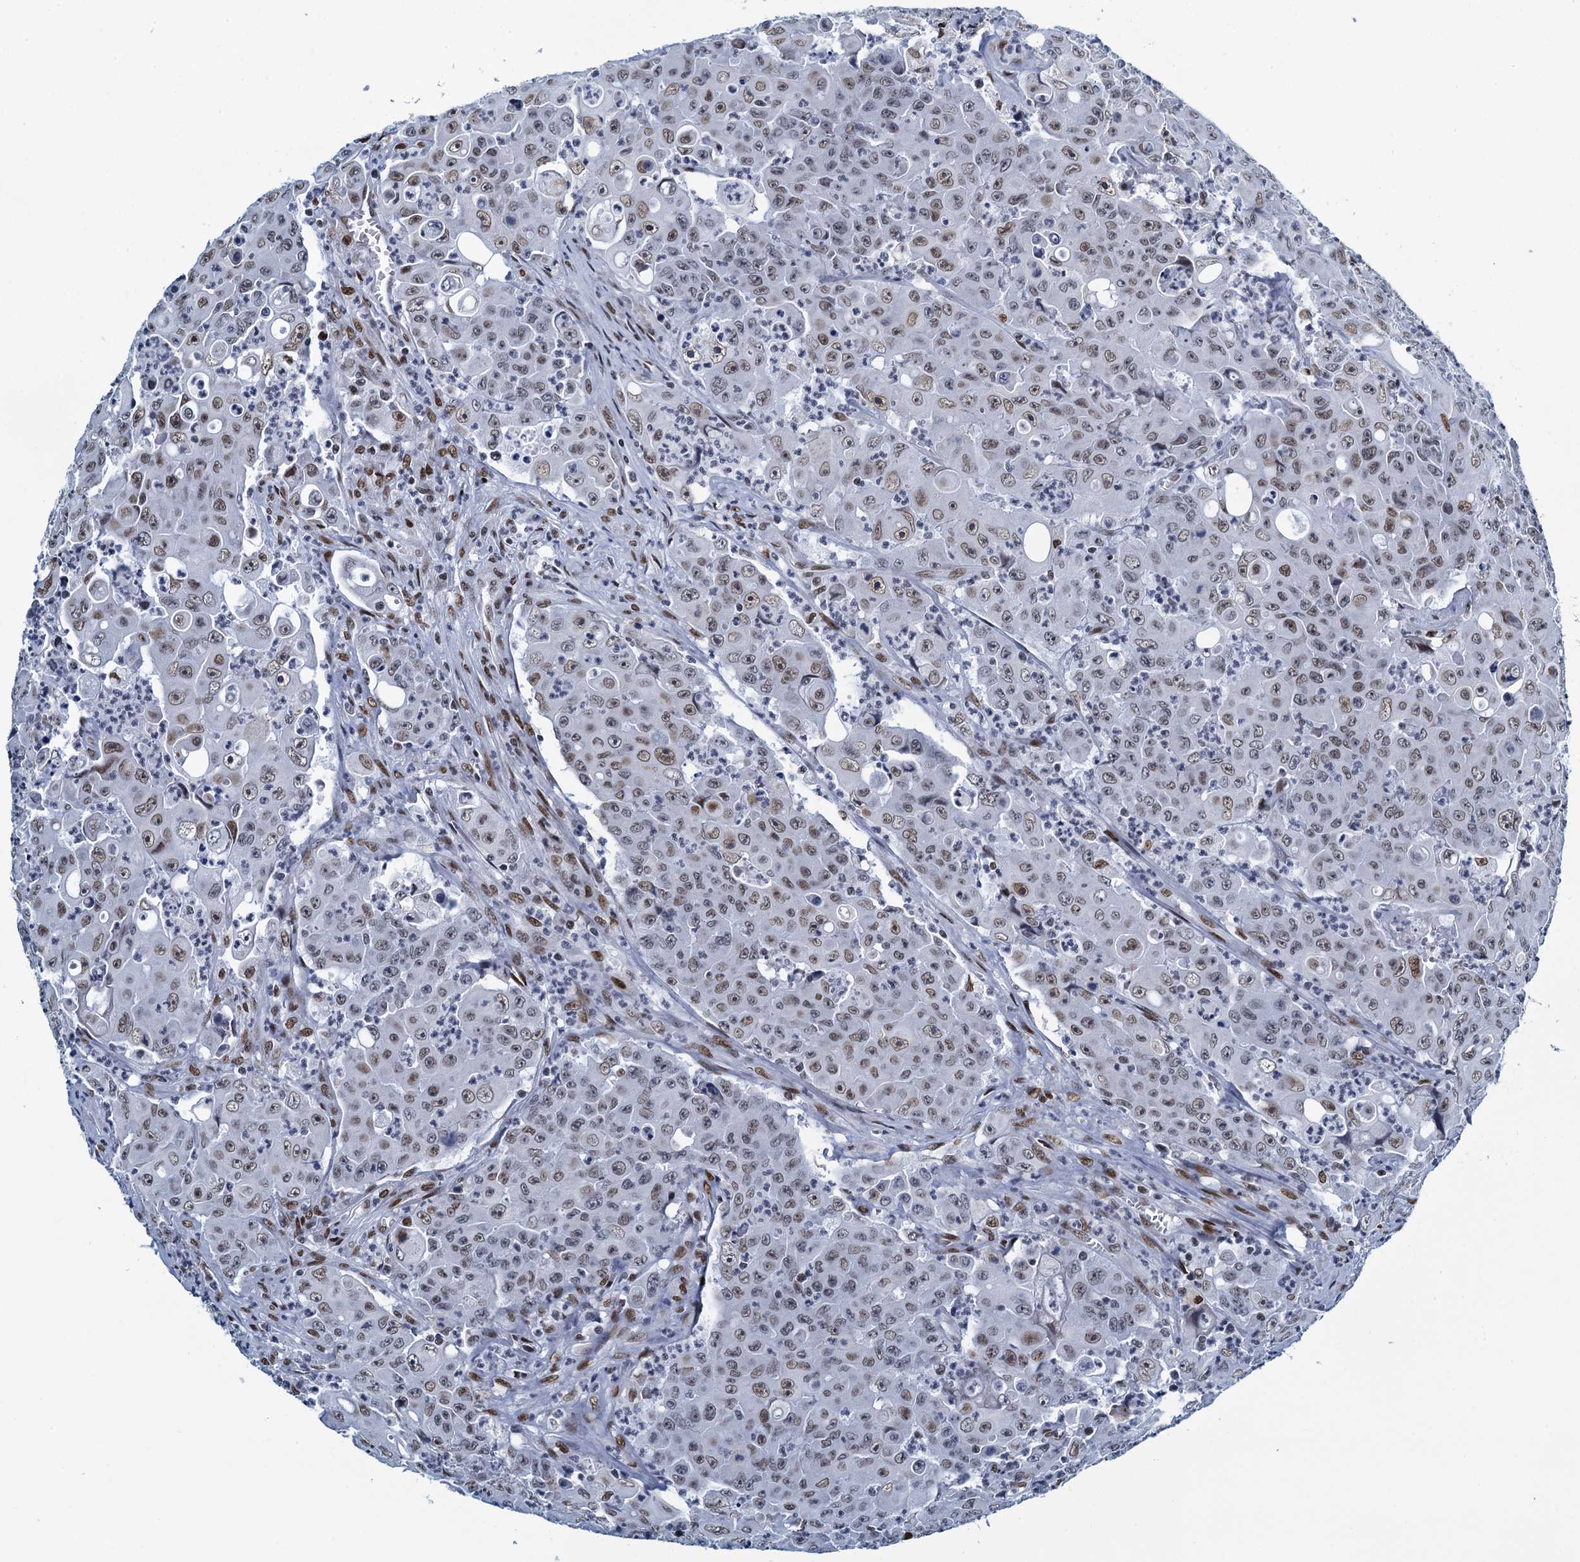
{"staining": {"intensity": "weak", "quantity": ">75%", "location": "nuclear"}, "tissue": "colorectal cancer", "cell_type": "Tumor cells", "image_type": "cancer", "snomed": [{"axis": "morphology", "description": "Adenocarcinoma, NOS"}, {"axis": "topography", "description": "Colon"}], "caption": "Weak nuclear positivity is appreciated in approximately >75% of tumor cells in colorectal cancer (adenocarcinoma).", "gene": "HNRNPUL2", "patient": {"sex": "male", "age": 51}}